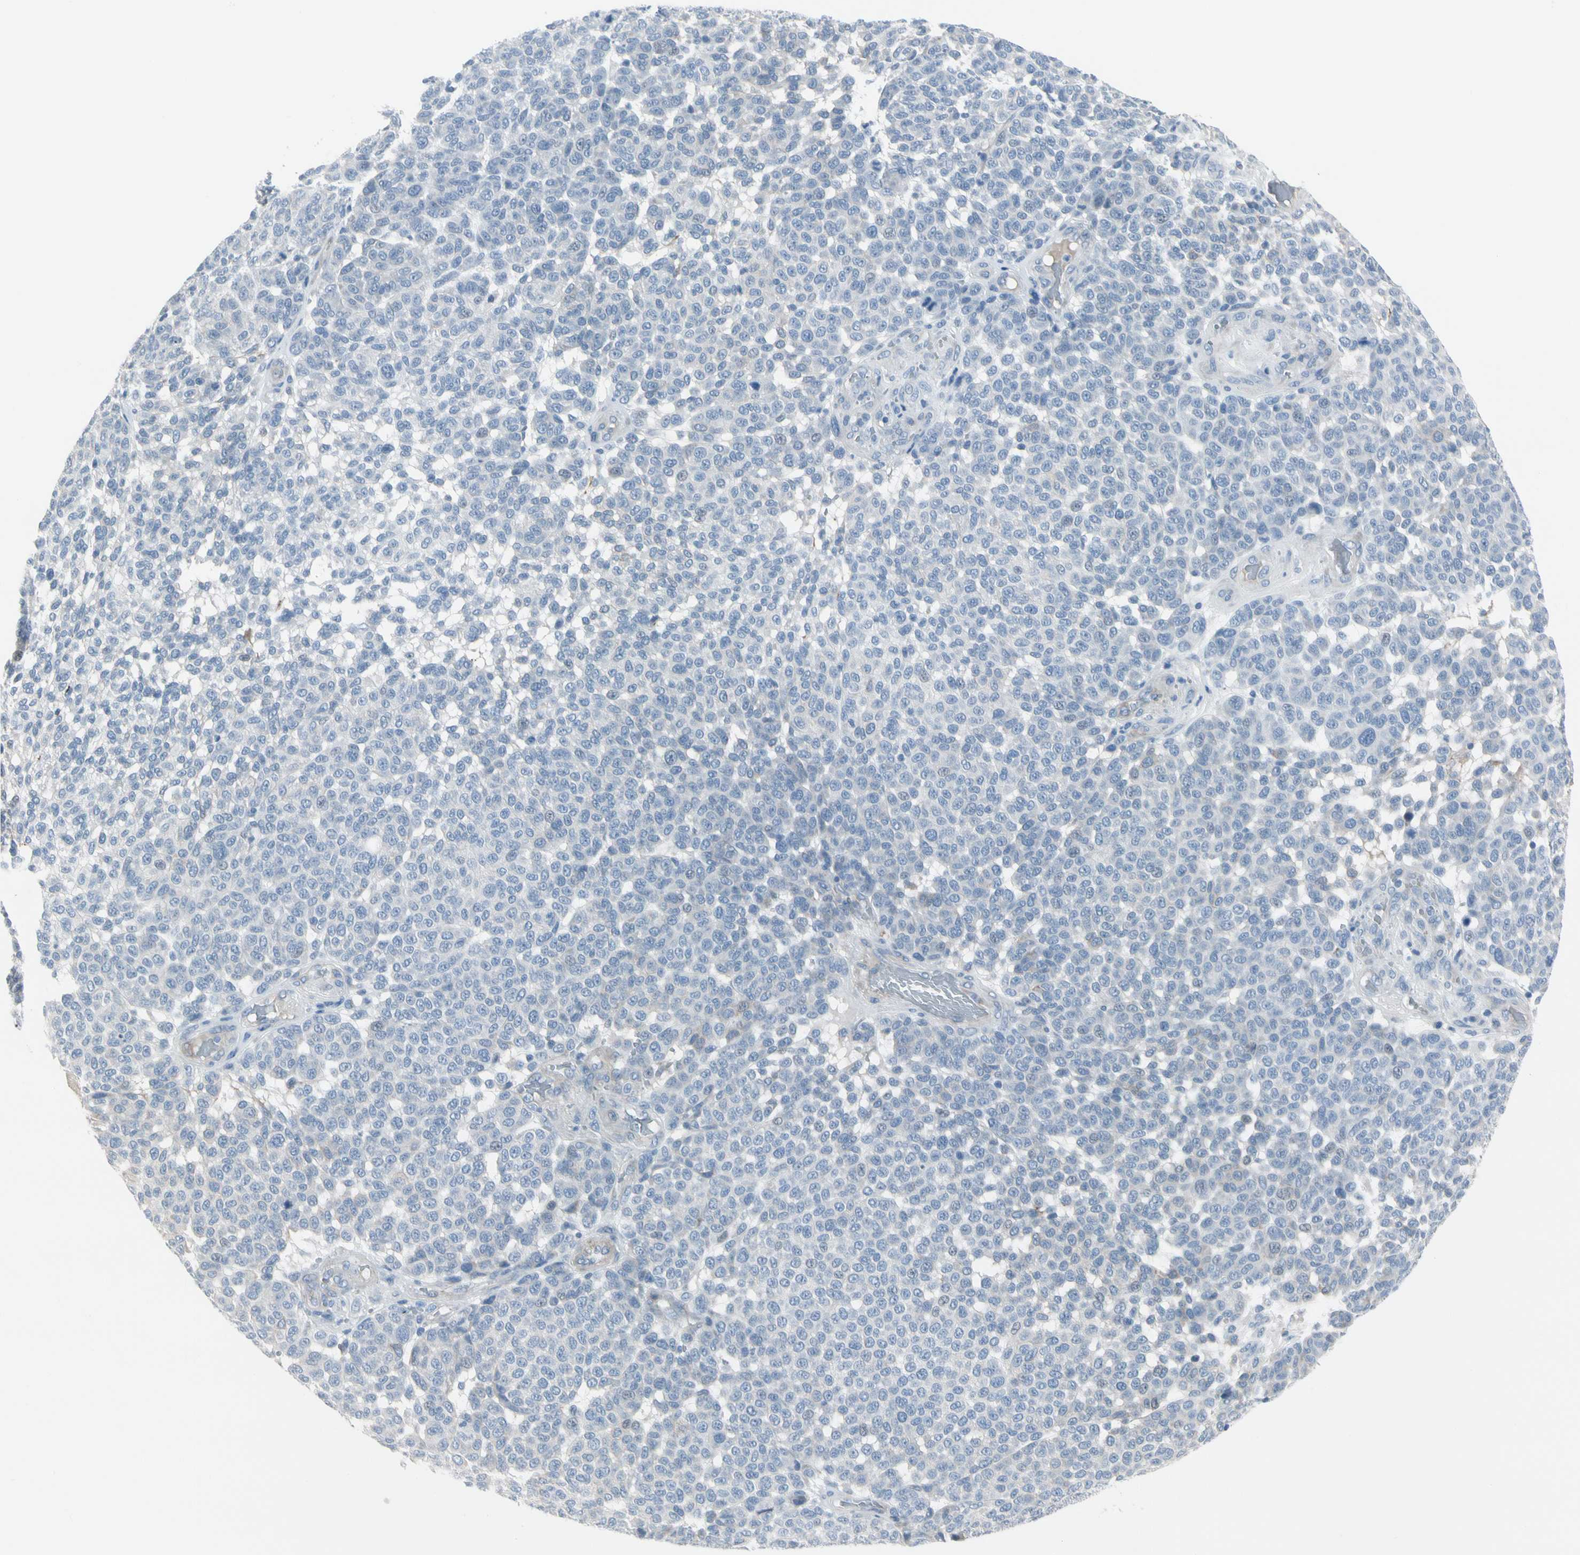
{"staining": {"intensity": "negative", "quantity": "none", "location": "none"}, "tissue": "melanoma", "cell_type": "Tumor cells", "image_type": "cancer", "snomed": [{"axis": "morphology", "description": "Malignant melanoma, NOS"}, {"axis": "topography", "description": "Skin"}], "caption": "This is an immunohistochemistry photomicrograph of melanoma. There is no expression in tumor cells.", "gene": "PIGR", "patient": {"sex": "male", "age": 59}}